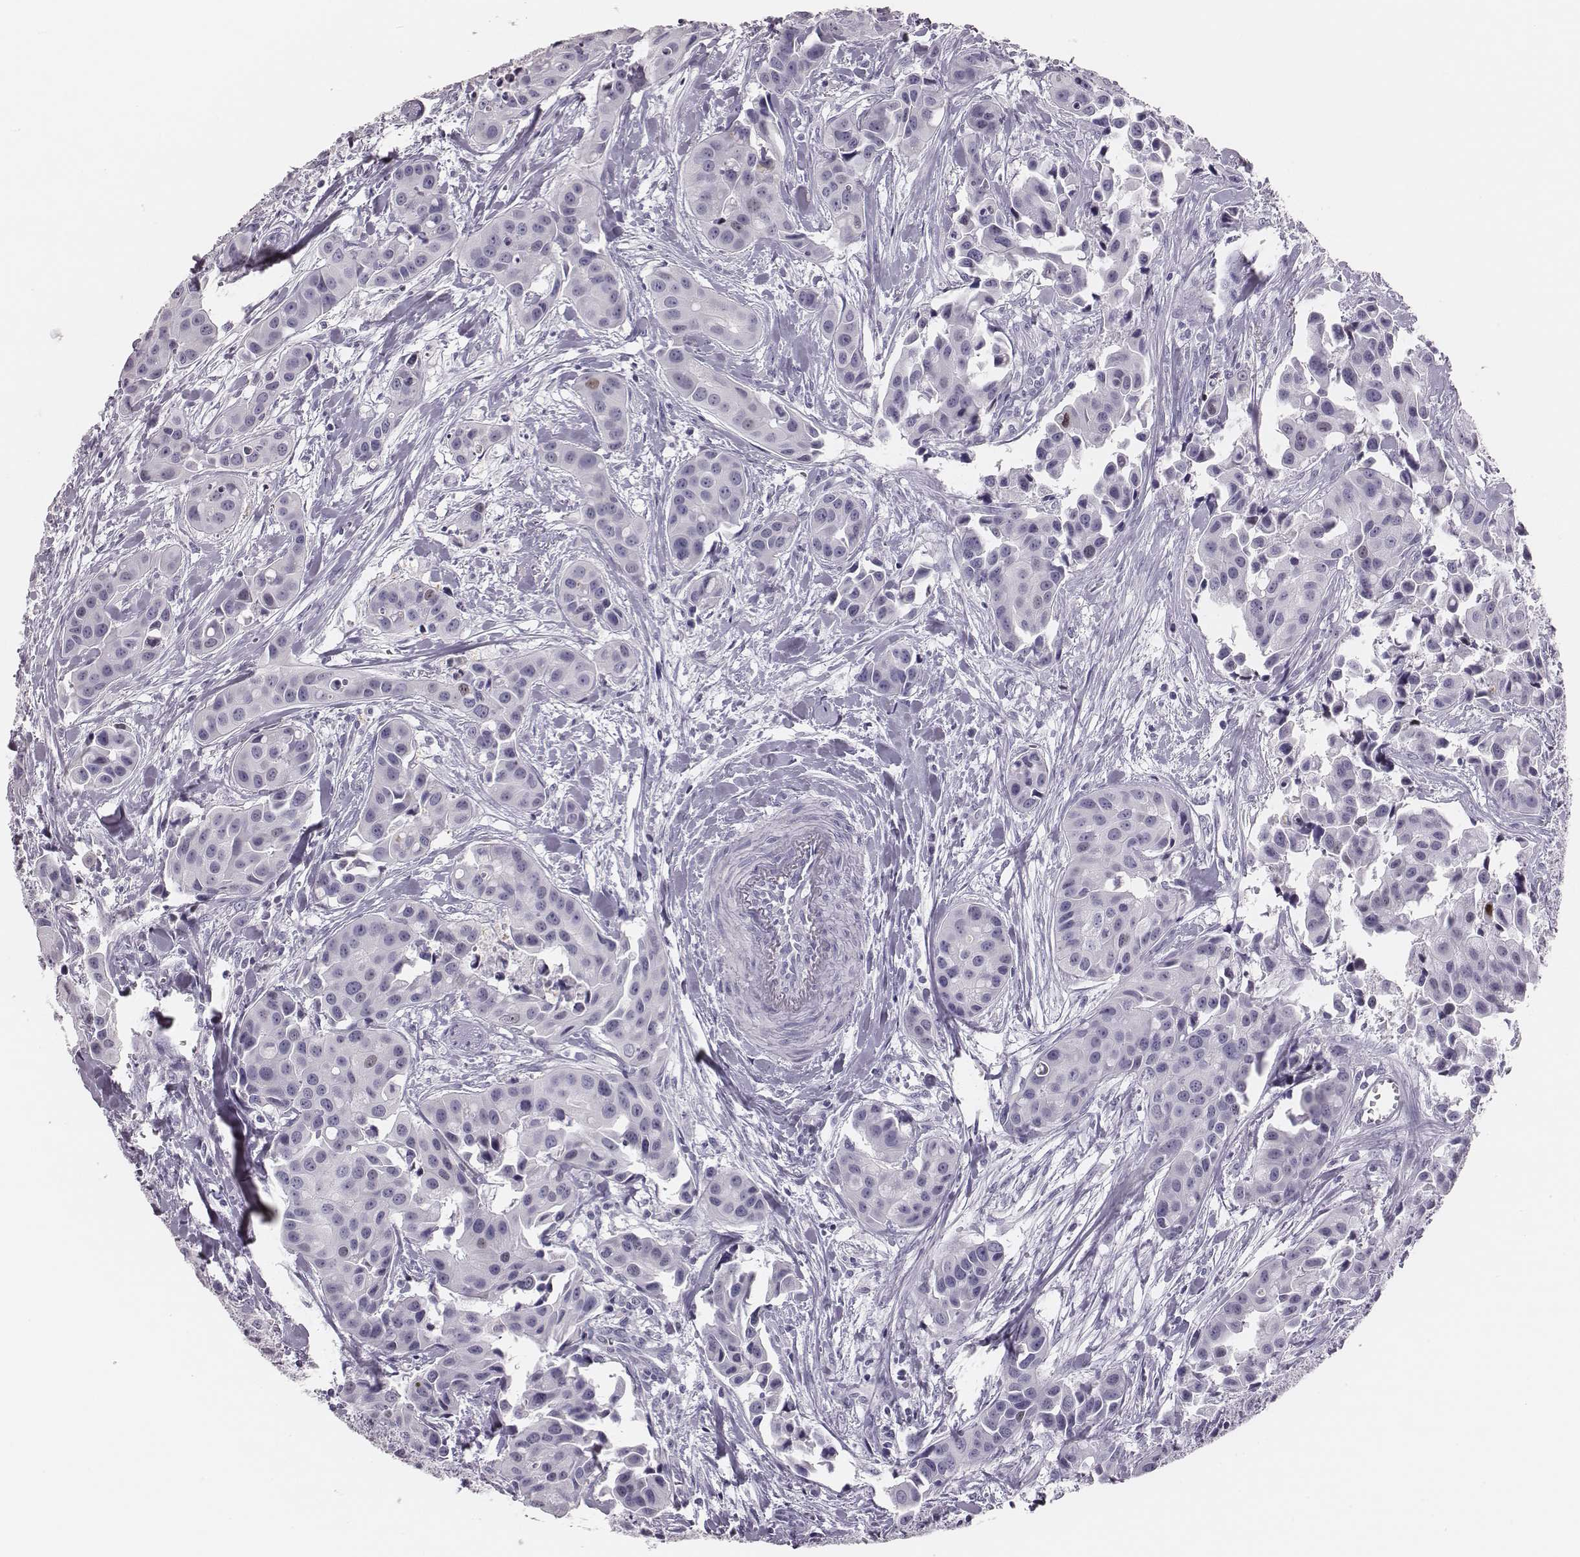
{"staining": {"intensity": "negative", "quantity": "none", "location": "none"}, "tissue": "head and neck cancer", "cell_type": "Tumor cells", "image_type": "cancer", "snomed": [{"axis": "morphology", "description": "Adenocarcinoma, NOS"}, {"axis": "topography", "description": "Head-Neck"}], "caption": "Human head and neck adenocarcinoma stained for a protein using immunohistochemistry displays no expression in tumor cells.", "gene": "H1-6", "patient": {"sex": "male", "age": 76}}